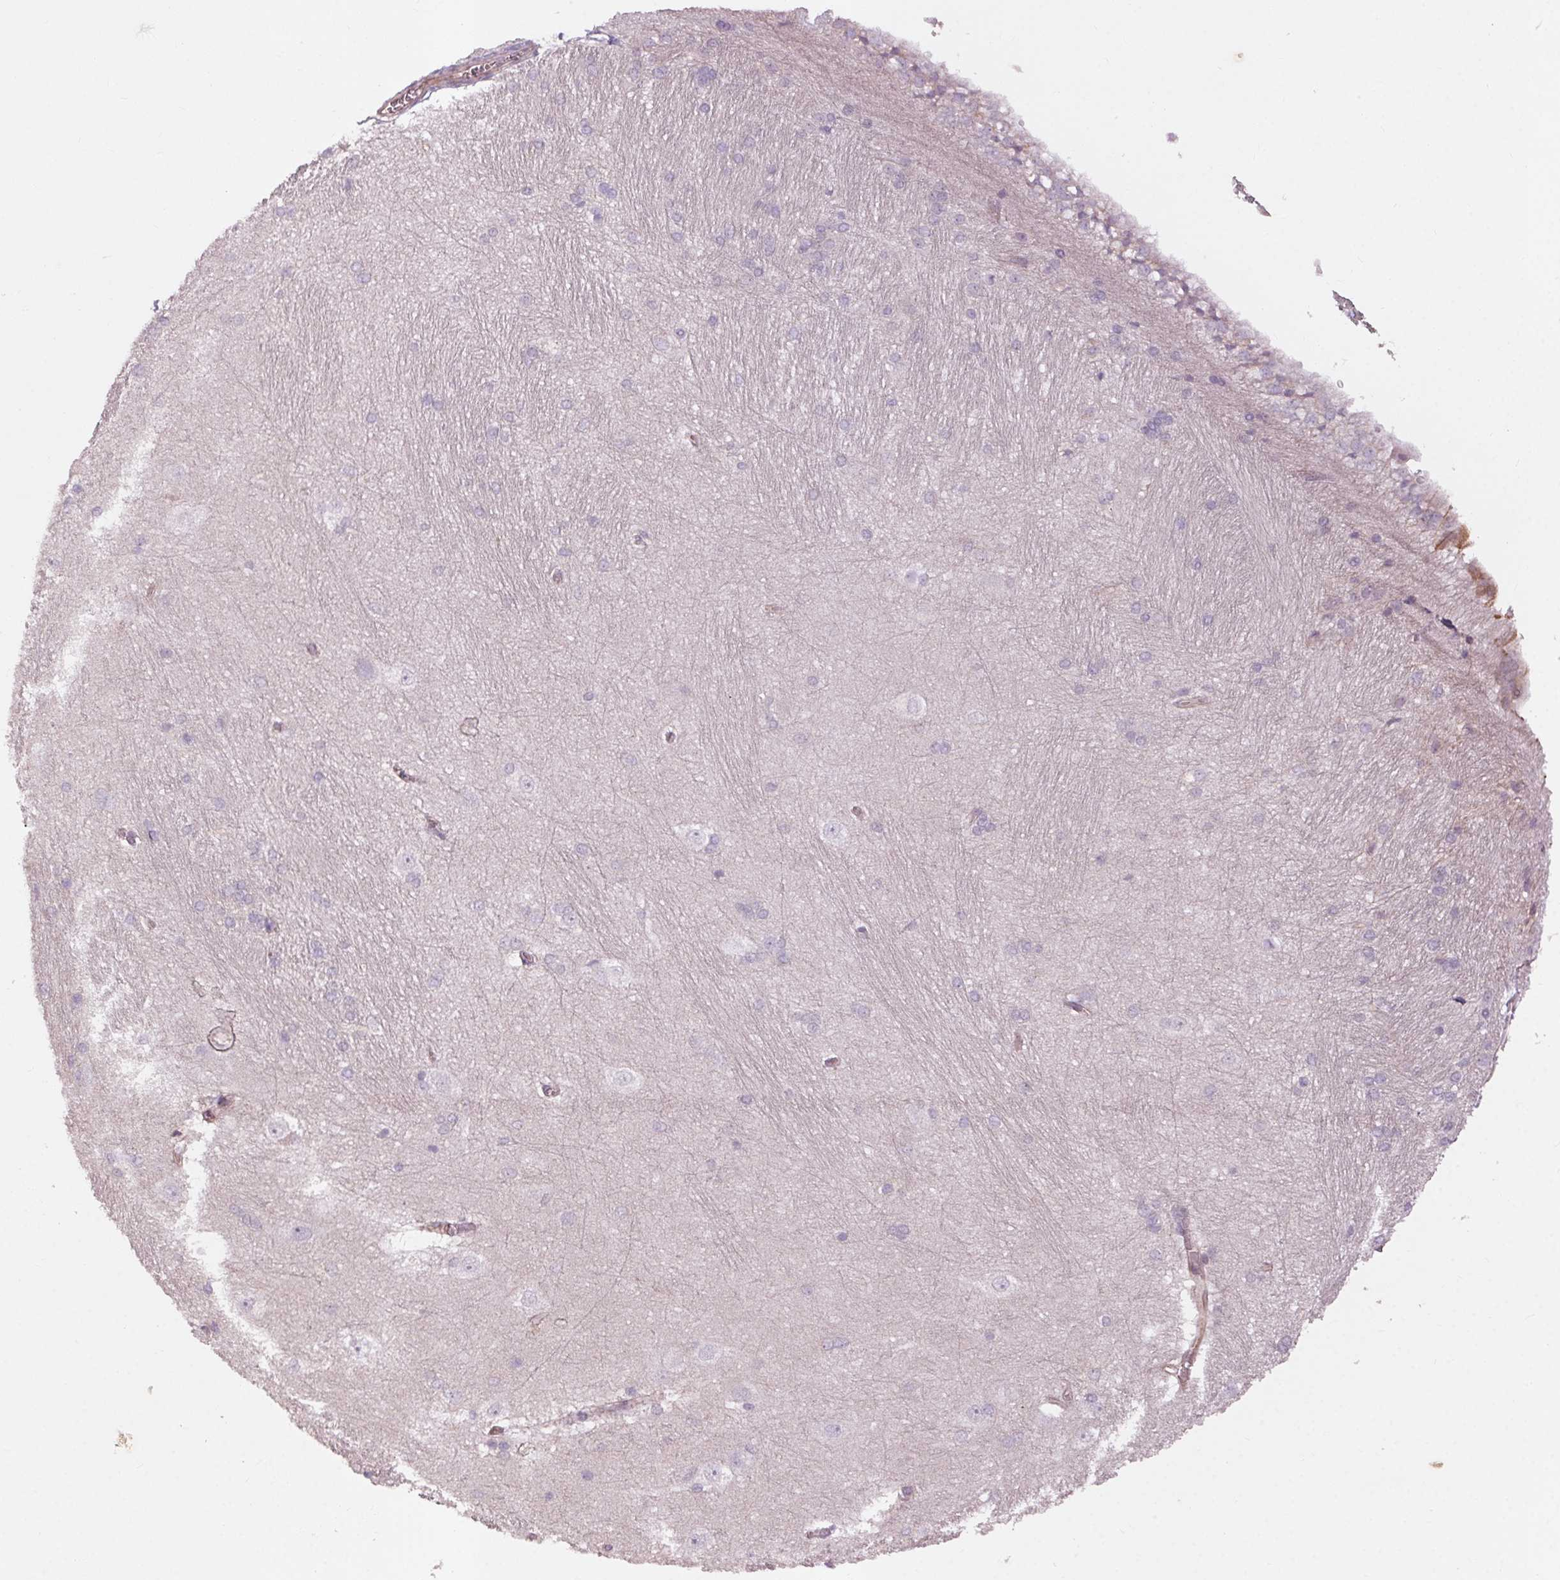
{"staining": {"intensity": "negative", "quantity": "none", "location": "none"}, "tissue": "hippocampus", "cell_type": "Glial cells", "image_type": "normal", "snomed": [{"axis": "morphology", "description": "Normal tissue, NOS"}, {"axis": "topography", "description": "Cerebral cortex"}, {"axis": "topography", "description": "Hippocampus"}], "caption": "Glial cells show no significant protein staining in benign hippocampus. (Immunohistochemistry (ihc), brightfield microscopy, high magnification).", "gene": "CCSER1", "patient": {"sex": "female", "age": 19}}